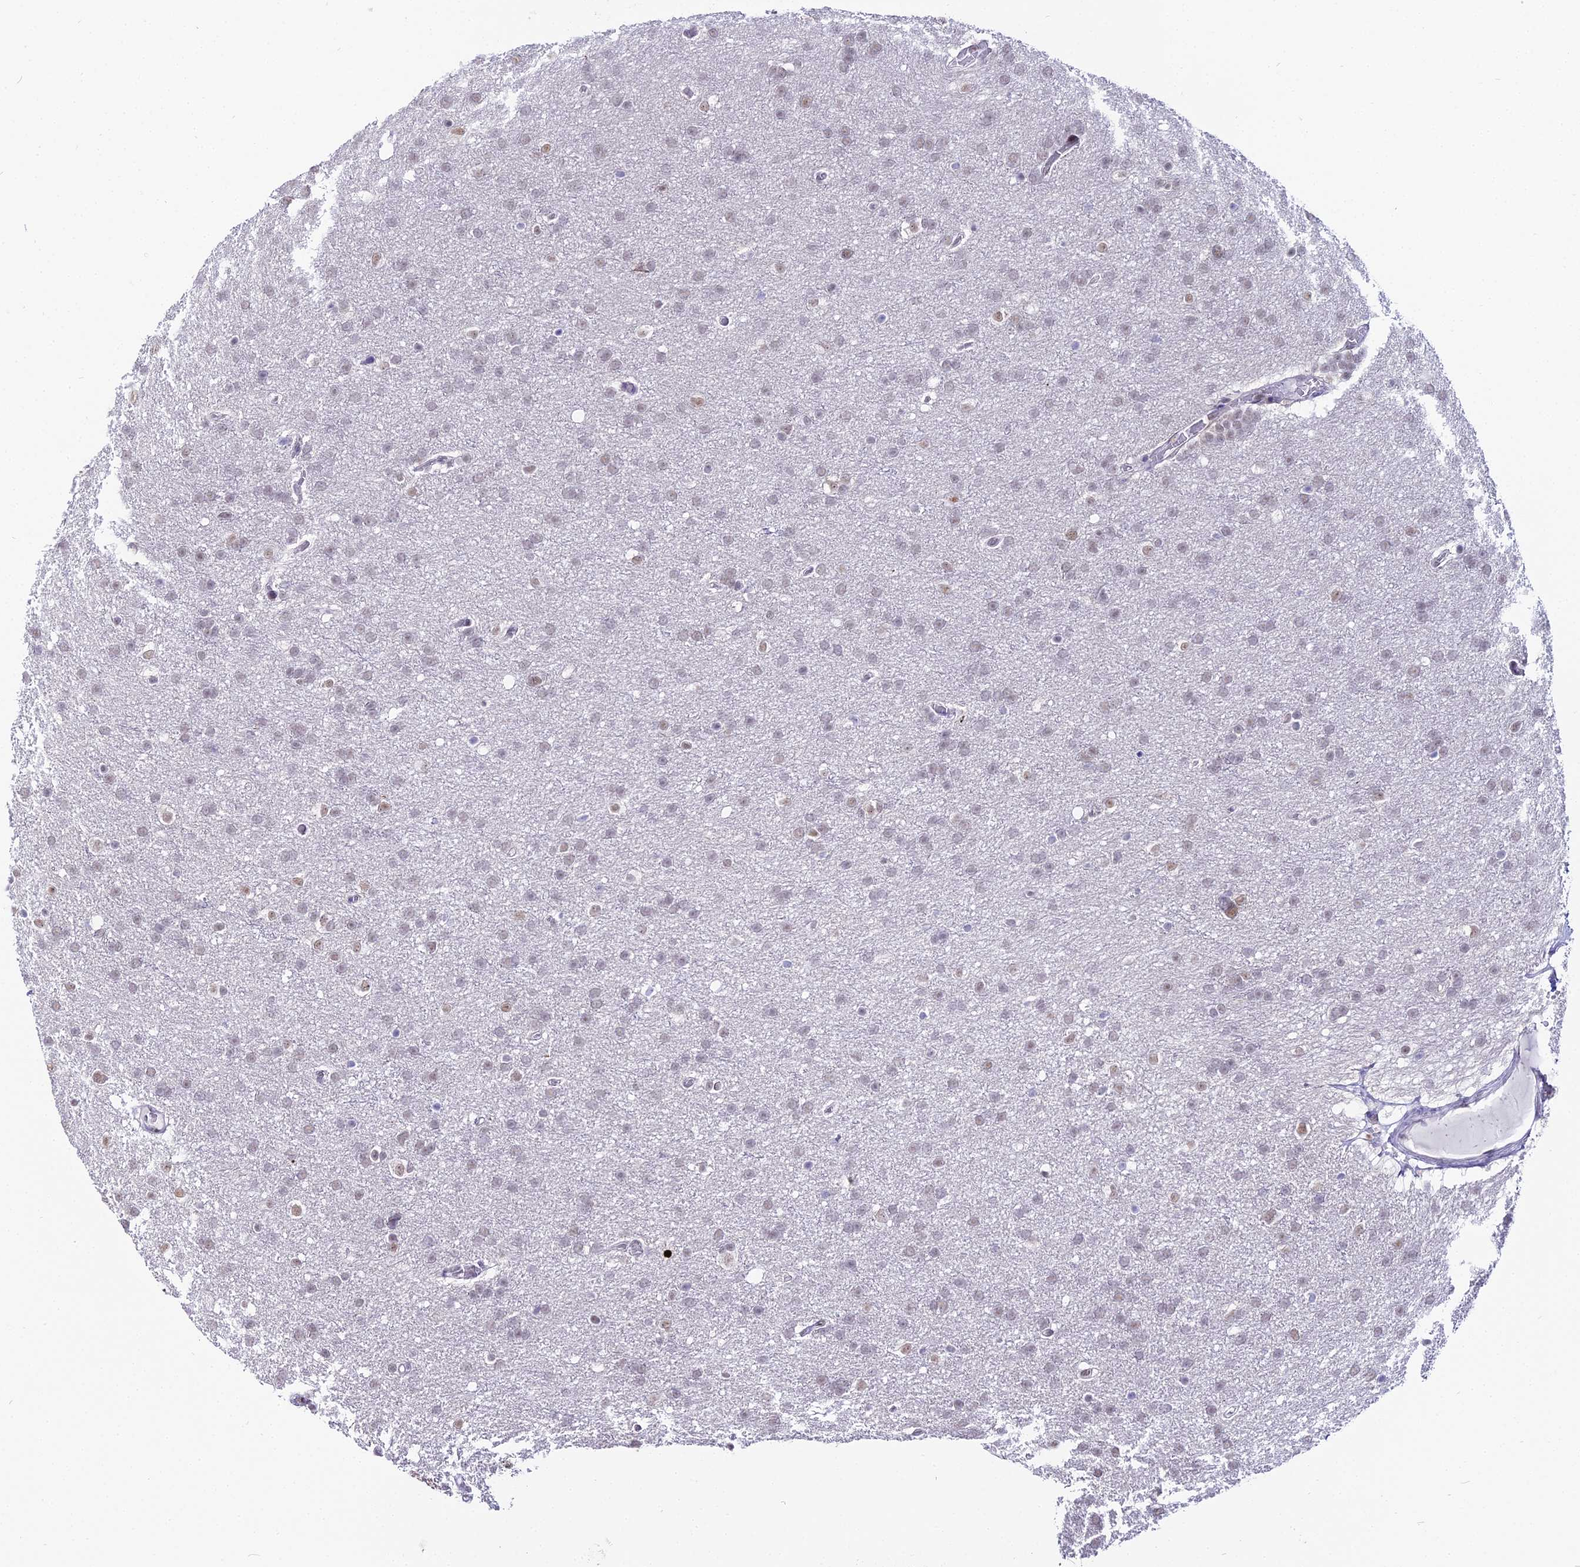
{"staining": {"intensity": "weak", "quantity": "<25%", "location": "nuclear"}, "tissue": "glioma", "cell_type": "Tumor cells", "image_type": "cancer", "snomed": [{"axis": "morphology", "description": "Glioma, malignant, High grade"}, {"axis": "topography", "description": "Cerebral cortex"}], "caption": "DAB immunohistochemical staining of human glioma shows no significant expression in tumor cells. The staining is performed using DAB brown chromogen with nuclei counter-stained in using hematoxylin.", "gene": "RBM12", "patient": {"sex": "female", "age": 36}}